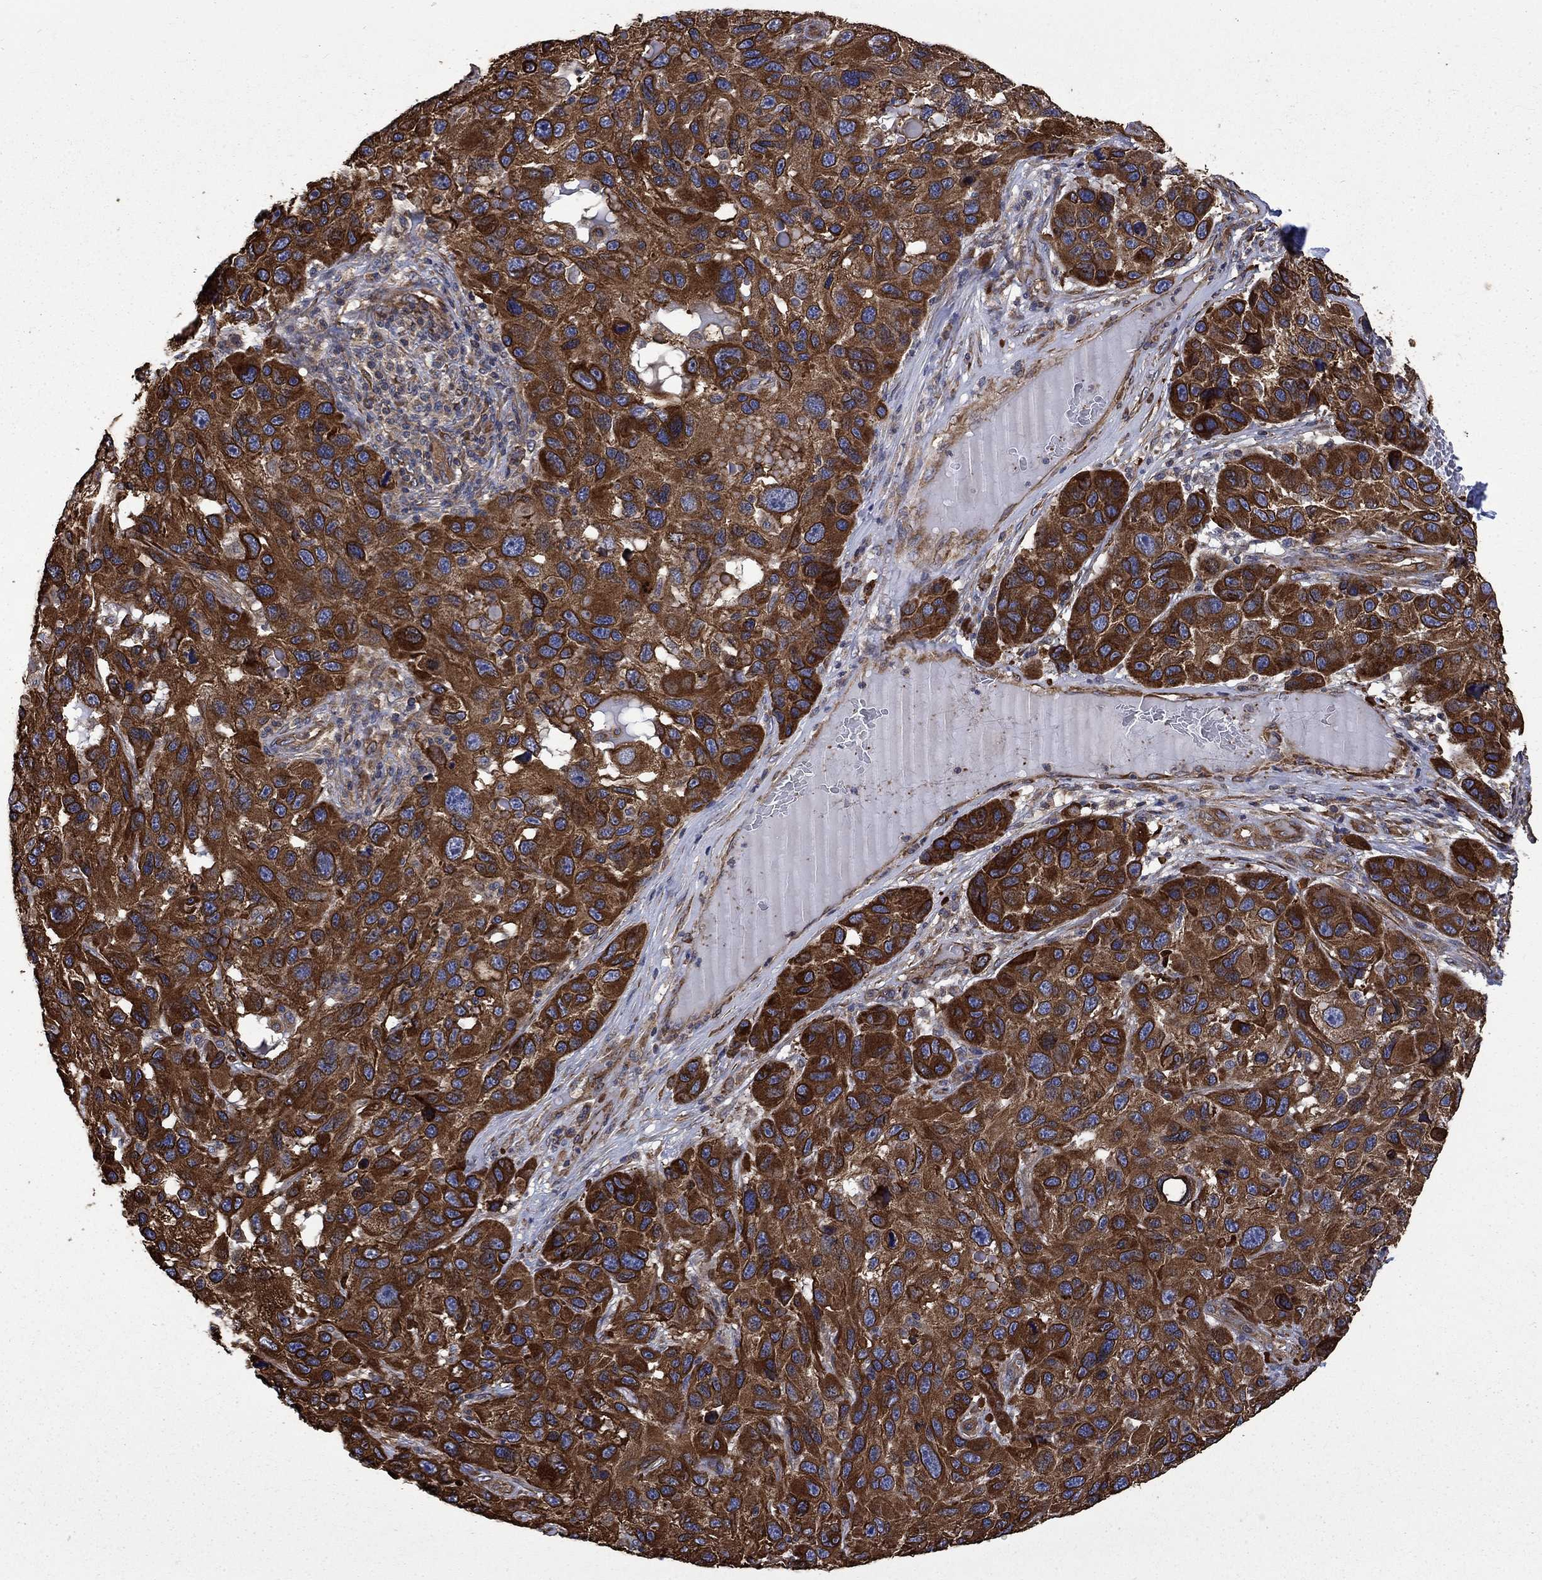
{"staining": {"intensity": "strong", "quantity": ">75%", "location": "cytoplasmic/membranous"}, "tissue": "melanoma", "cell_type": "Tumor cells", "image_type": "cancer", "snomed": [{"axis": "morphology", "description": "Malignant melanoma, NOS"}, {"axis": "topography", "description": "Skin"}], "caption": "Tumor cells reveal high levels of strong cytoplasmic/membranous staining in approximately >75% of cells in human melanoma. (IHC, brightfield microscopy, high magnification).", "gene": "CUTC", "patient": {"sex": "male", "age": 53}}